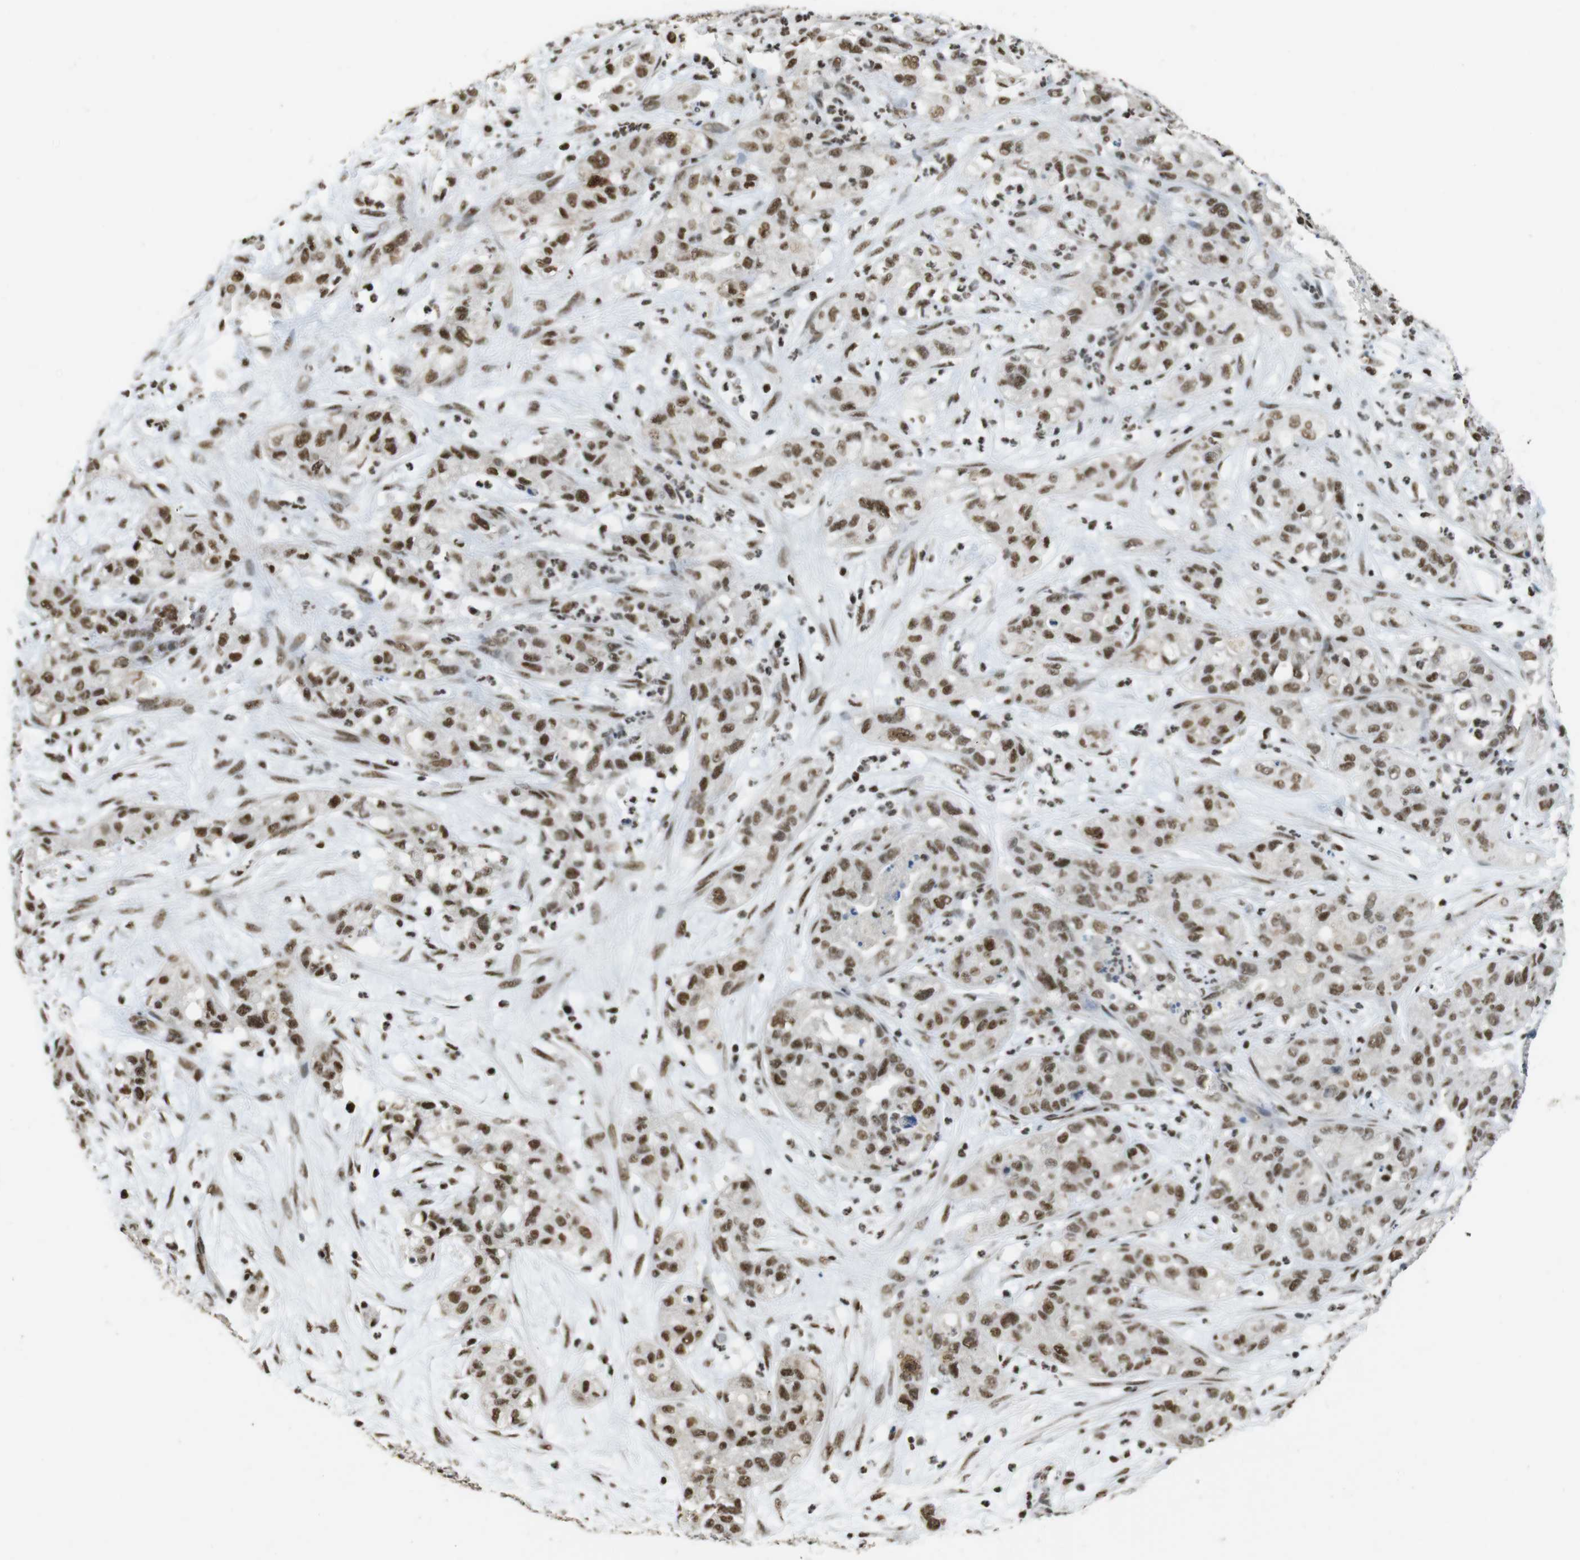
{"staining": {"intensity": "moderate", "quantity": ">75%", "location": "nuclear"}, "tissue": "pancreatic cancer", "cell_type": "Tumor cells", "image_type": "cancer", "snomed": [{"axis": "morphology", "description": "Adenocarcinoma, NOS"}, {"axis": "topography", "description": "Pancreas"}], "caption": "The photomicrograph shows a brown stain indicating the presence of a protein in the nuclear of tumor cells in pancreatic cancer (adenocarcinoma).", "gene": "CSNK2B", "patient": {"sex": "female", "age": 78}}